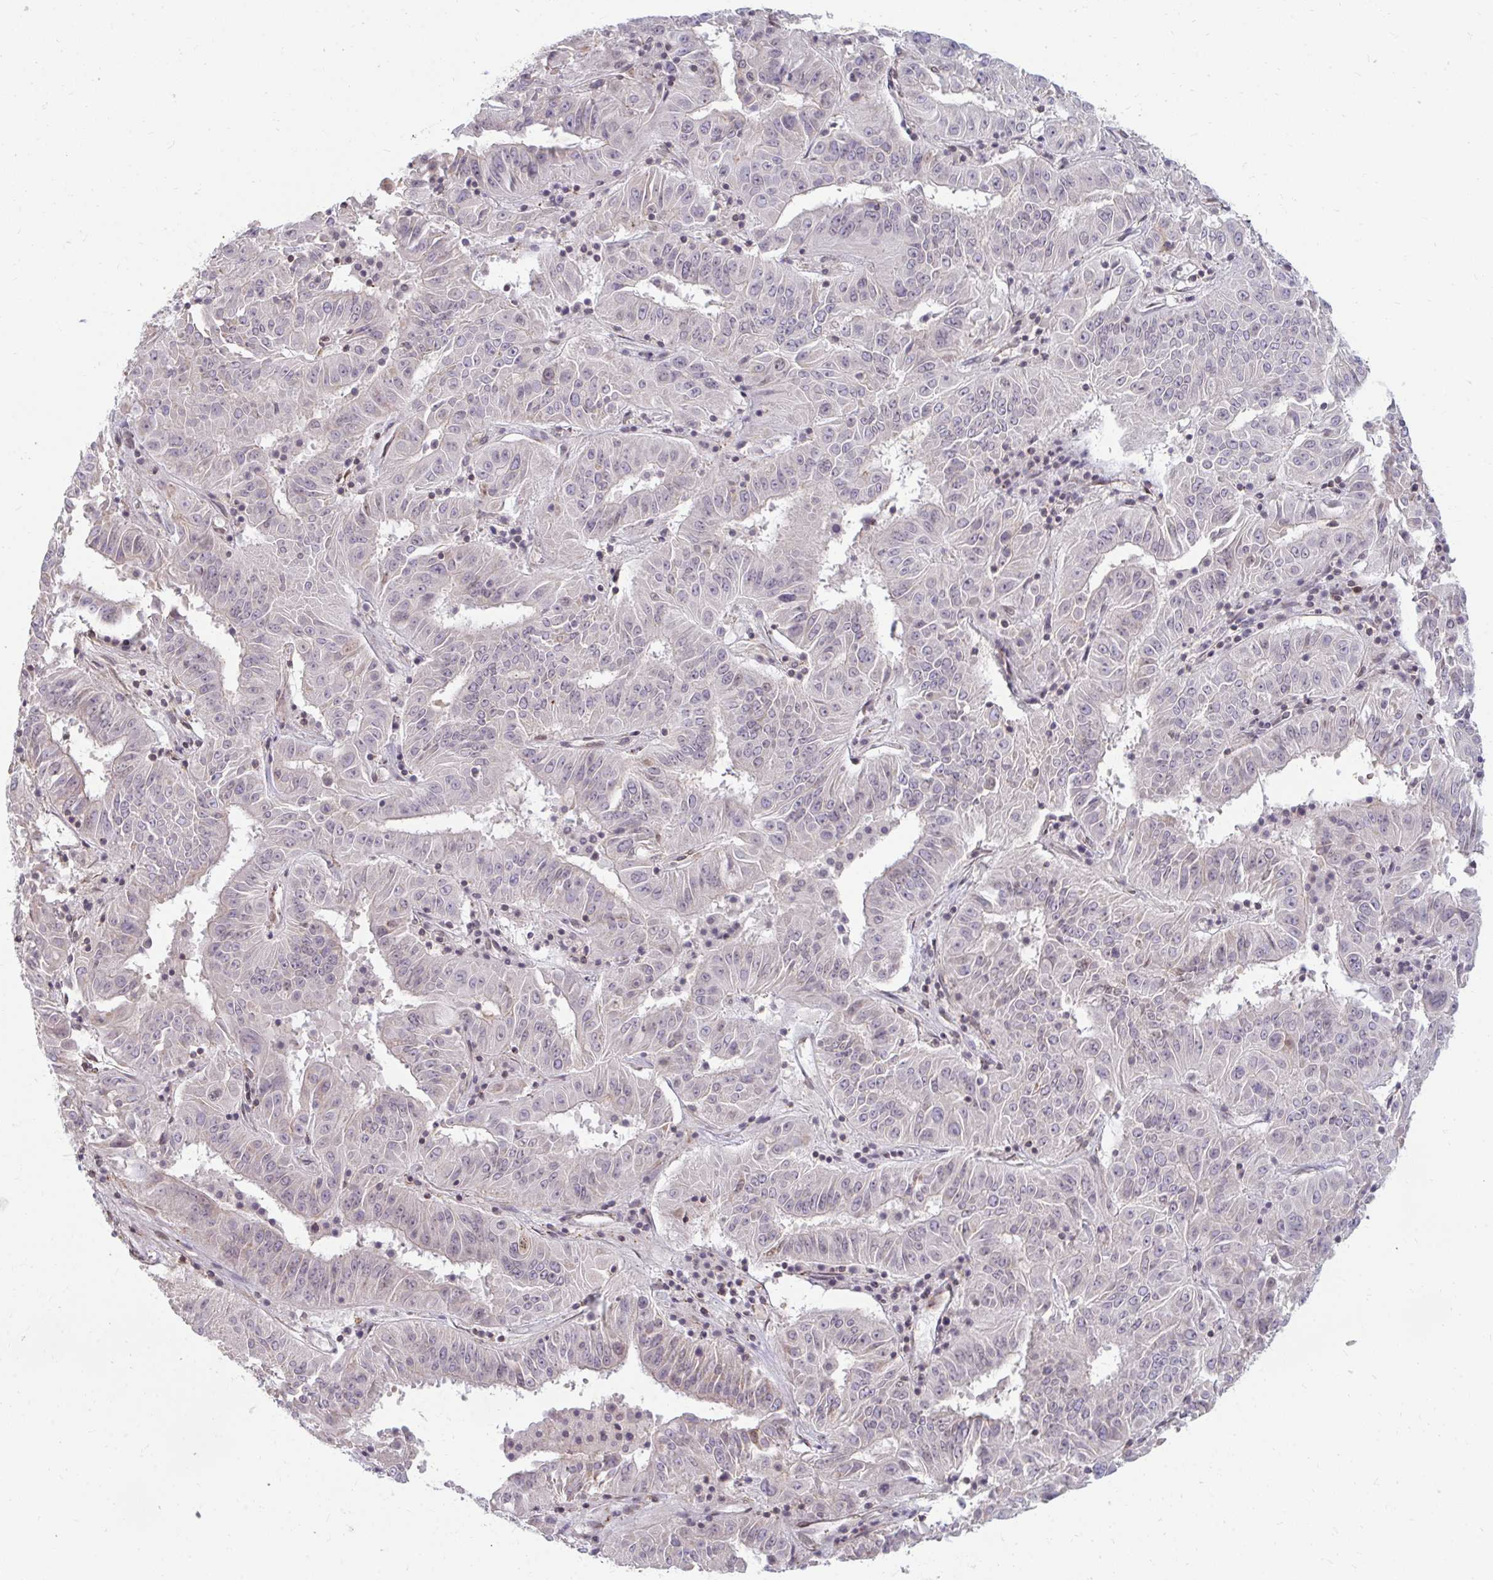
{"staining": {"intensity": "negative", "quantity": "none", "location": "none"}, "tissue": "pancreatic cancer", "cell_type": "Tumor cells", "image_type": "cancer", "snomed": [{"axis": "morphology", "description": "Adenocarcinoma, NOS"}, {"axis": "topography", "description": "Pancreas"}], "caption": "Pancreatic cancer was stained to show a protein in brown. There is no significant expression in tumor cells.", "gene": "GPC5", "patient": {"sex": "male", "age": 63}}